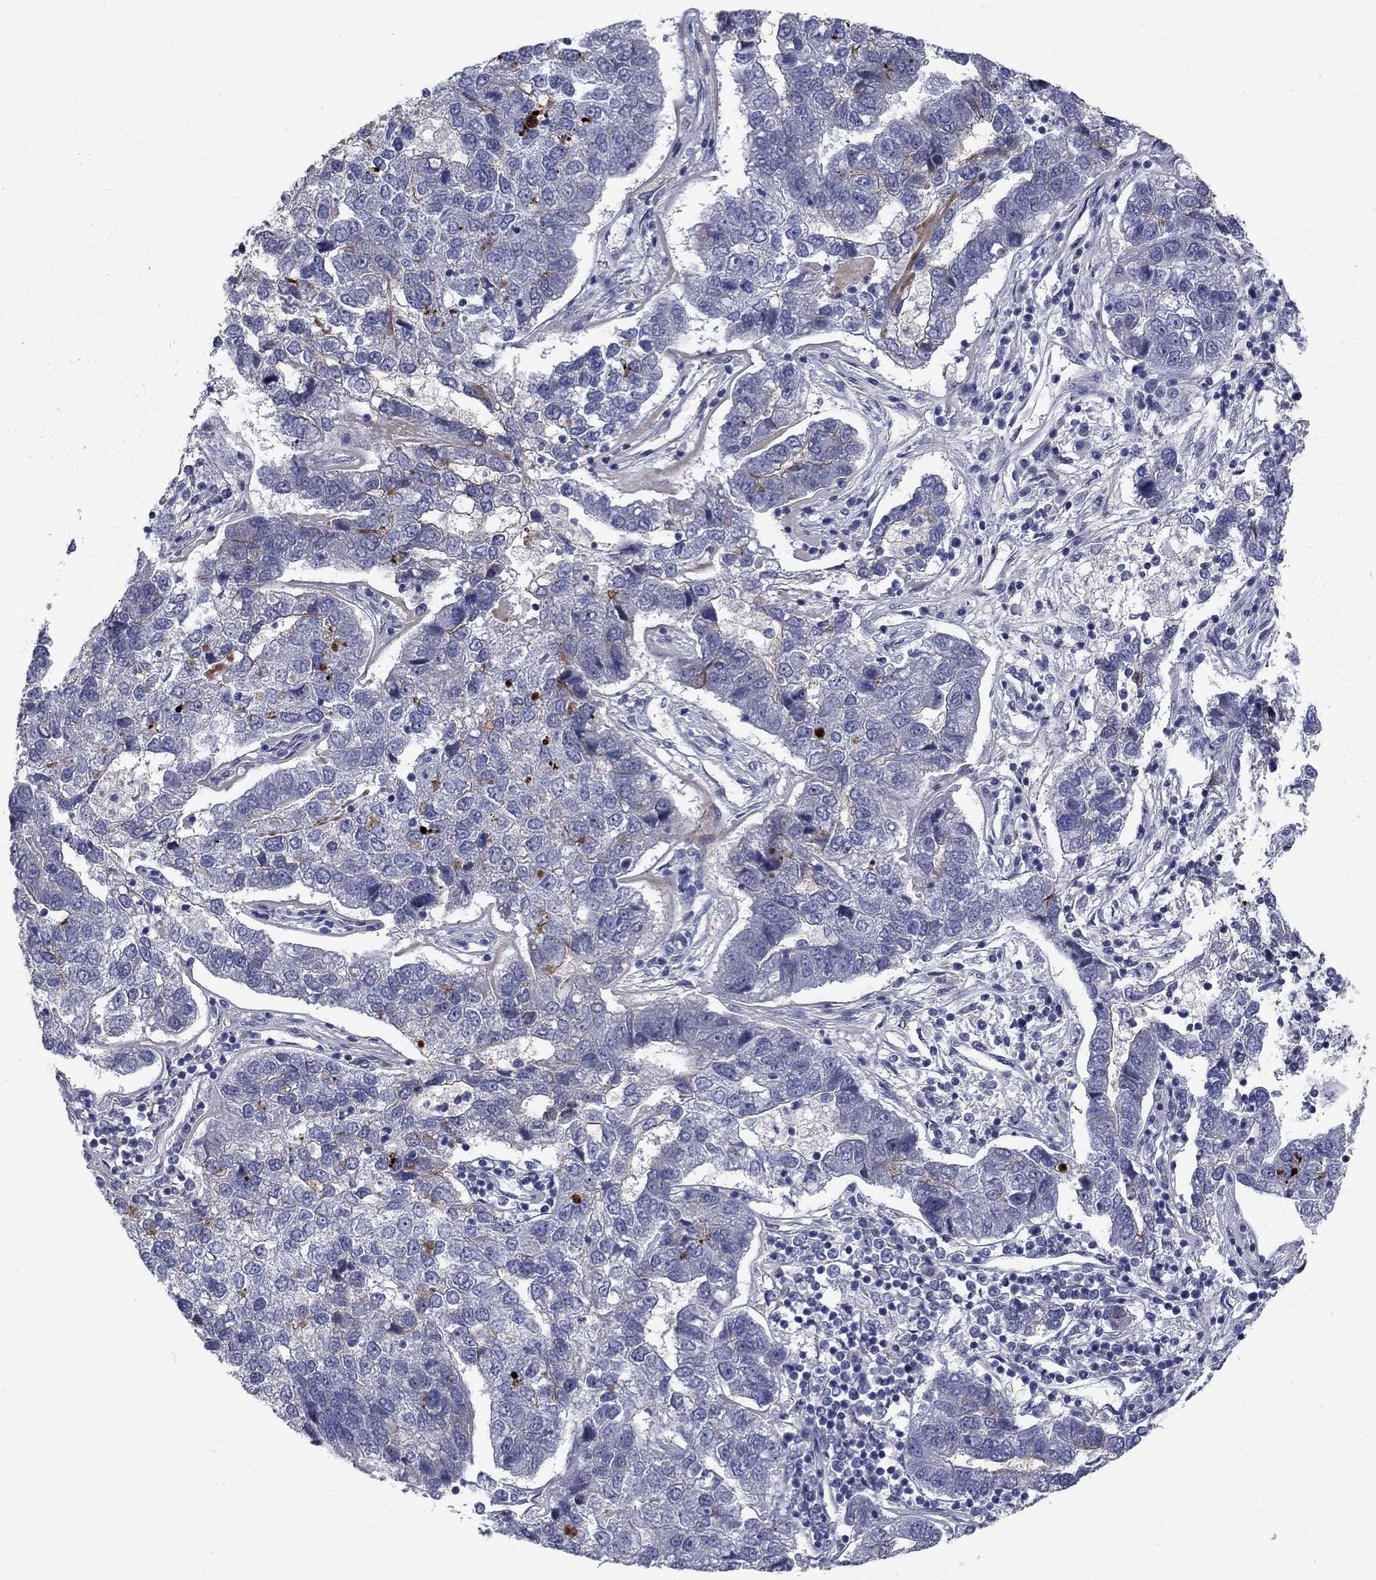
{"staining": {"intensity": "negative", "quantity": "none", "location": "none"}, "tissue": "pancreatic cancer", "cell_type": "Tumor cells", "image_type": "cancer", "snomed": [{"axis": "morphology", "description": "Adenocarcinoma, NOS"}, {"axis": "topography", "description": "Pancreas"}], "caption": "Pancreatic cancer was stained to show a protein in brown. There is no significant staining in tumor cells. (Brightfield microscopy of DAB (3,3'-diaminobenzidine) IHC at high magnification).", "gene": "SLC1A1", "patient": {"sex": "female", "age": 61}}